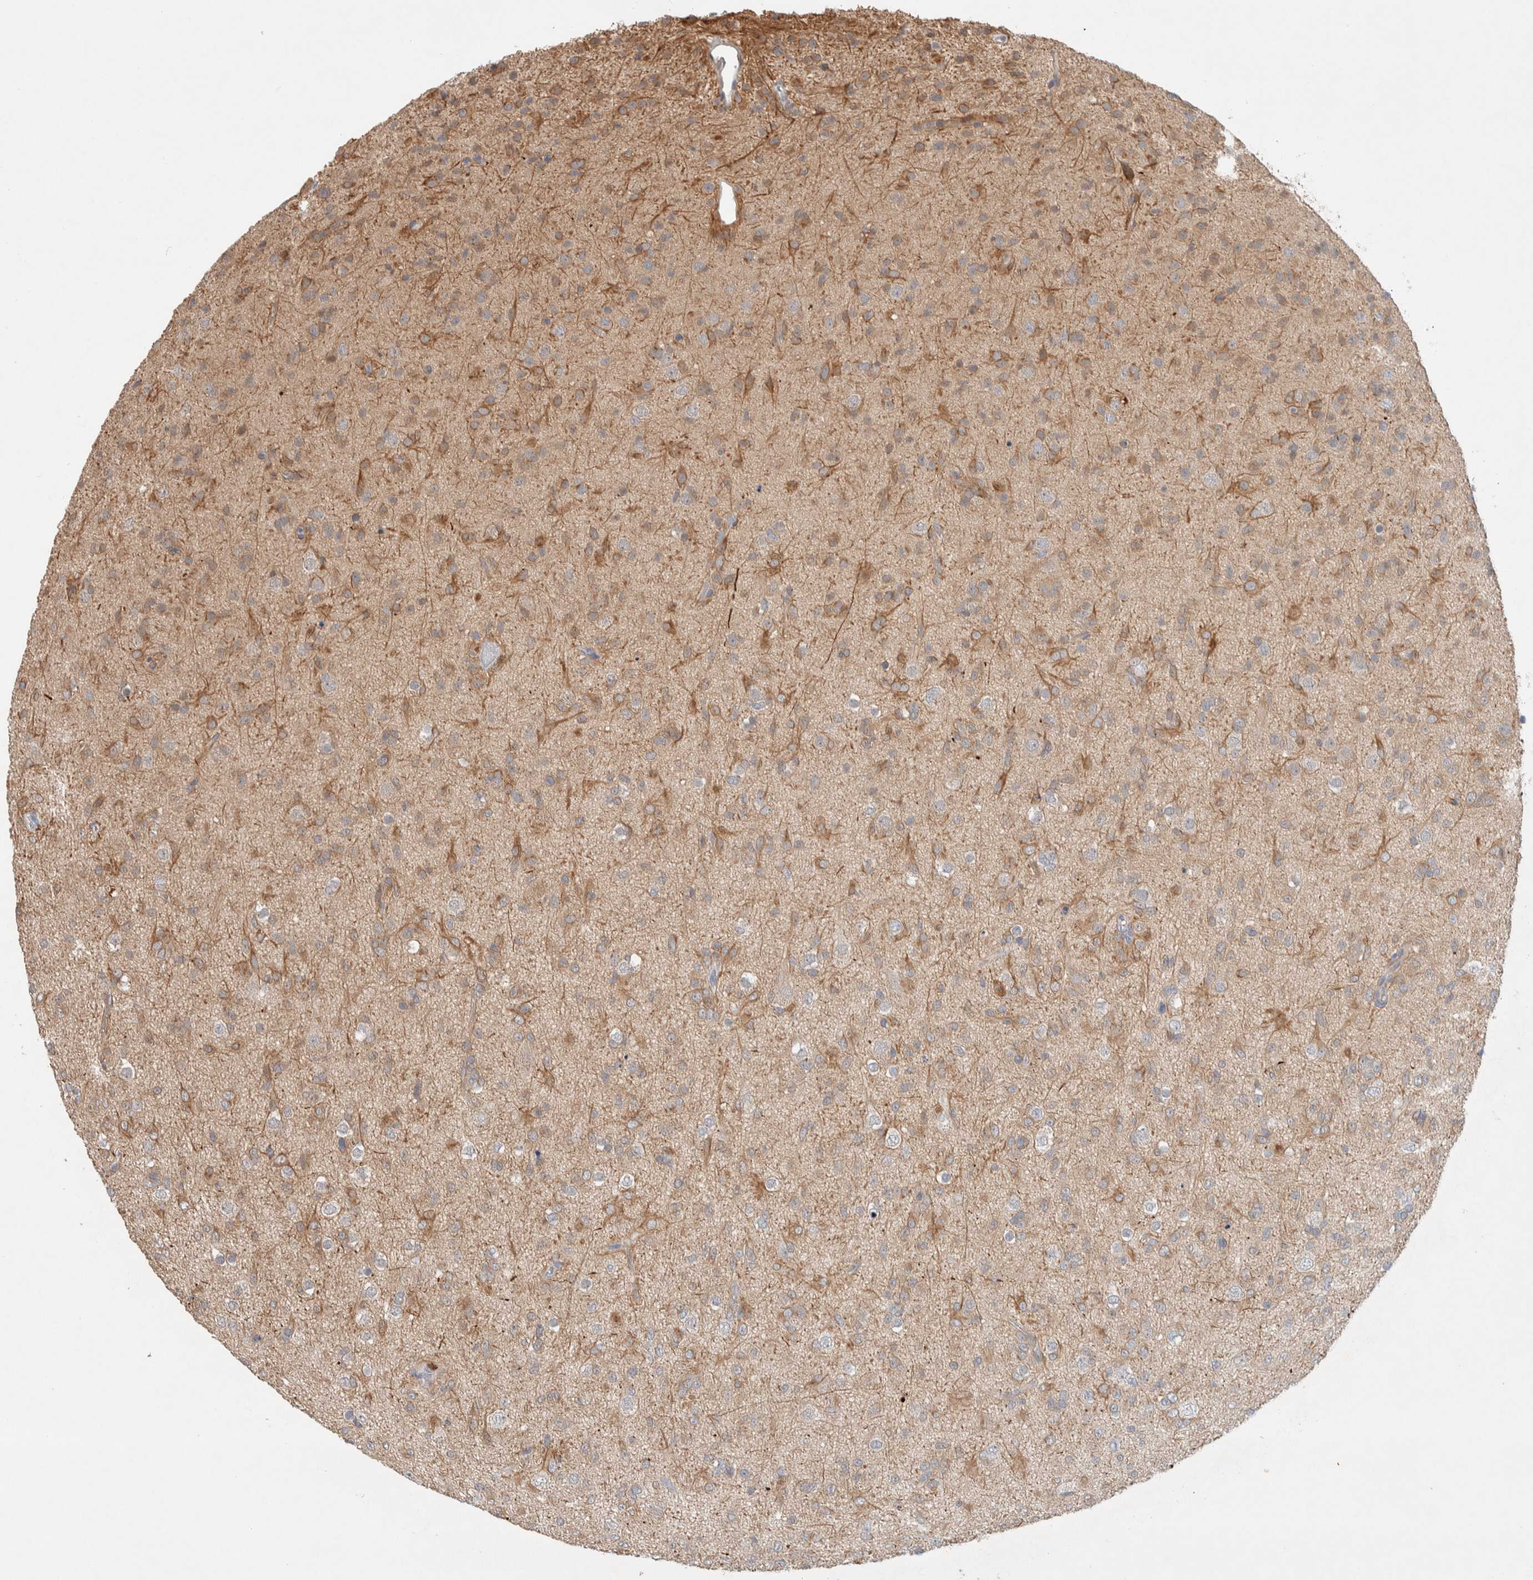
{"staining": {"intensity": "moderate", "quantity": "<25%", "location": "cytoplasmic/membranous"}, "tissue": "glioma", "cell_type": "Tumor cells", "image_type": "cancer", "snomed": [{"axis": "morphology", "description": "Glioma, malignant, Low grade"}, {"axis": "topography", "description": "Brain"}], "caption": "A brown stain highlights moderate cytoplasmic/membranous expression of a protein in human glioma tumor cells.", "gene": "DEPTOR", "patient": {"sex": "male", "age": 65}}